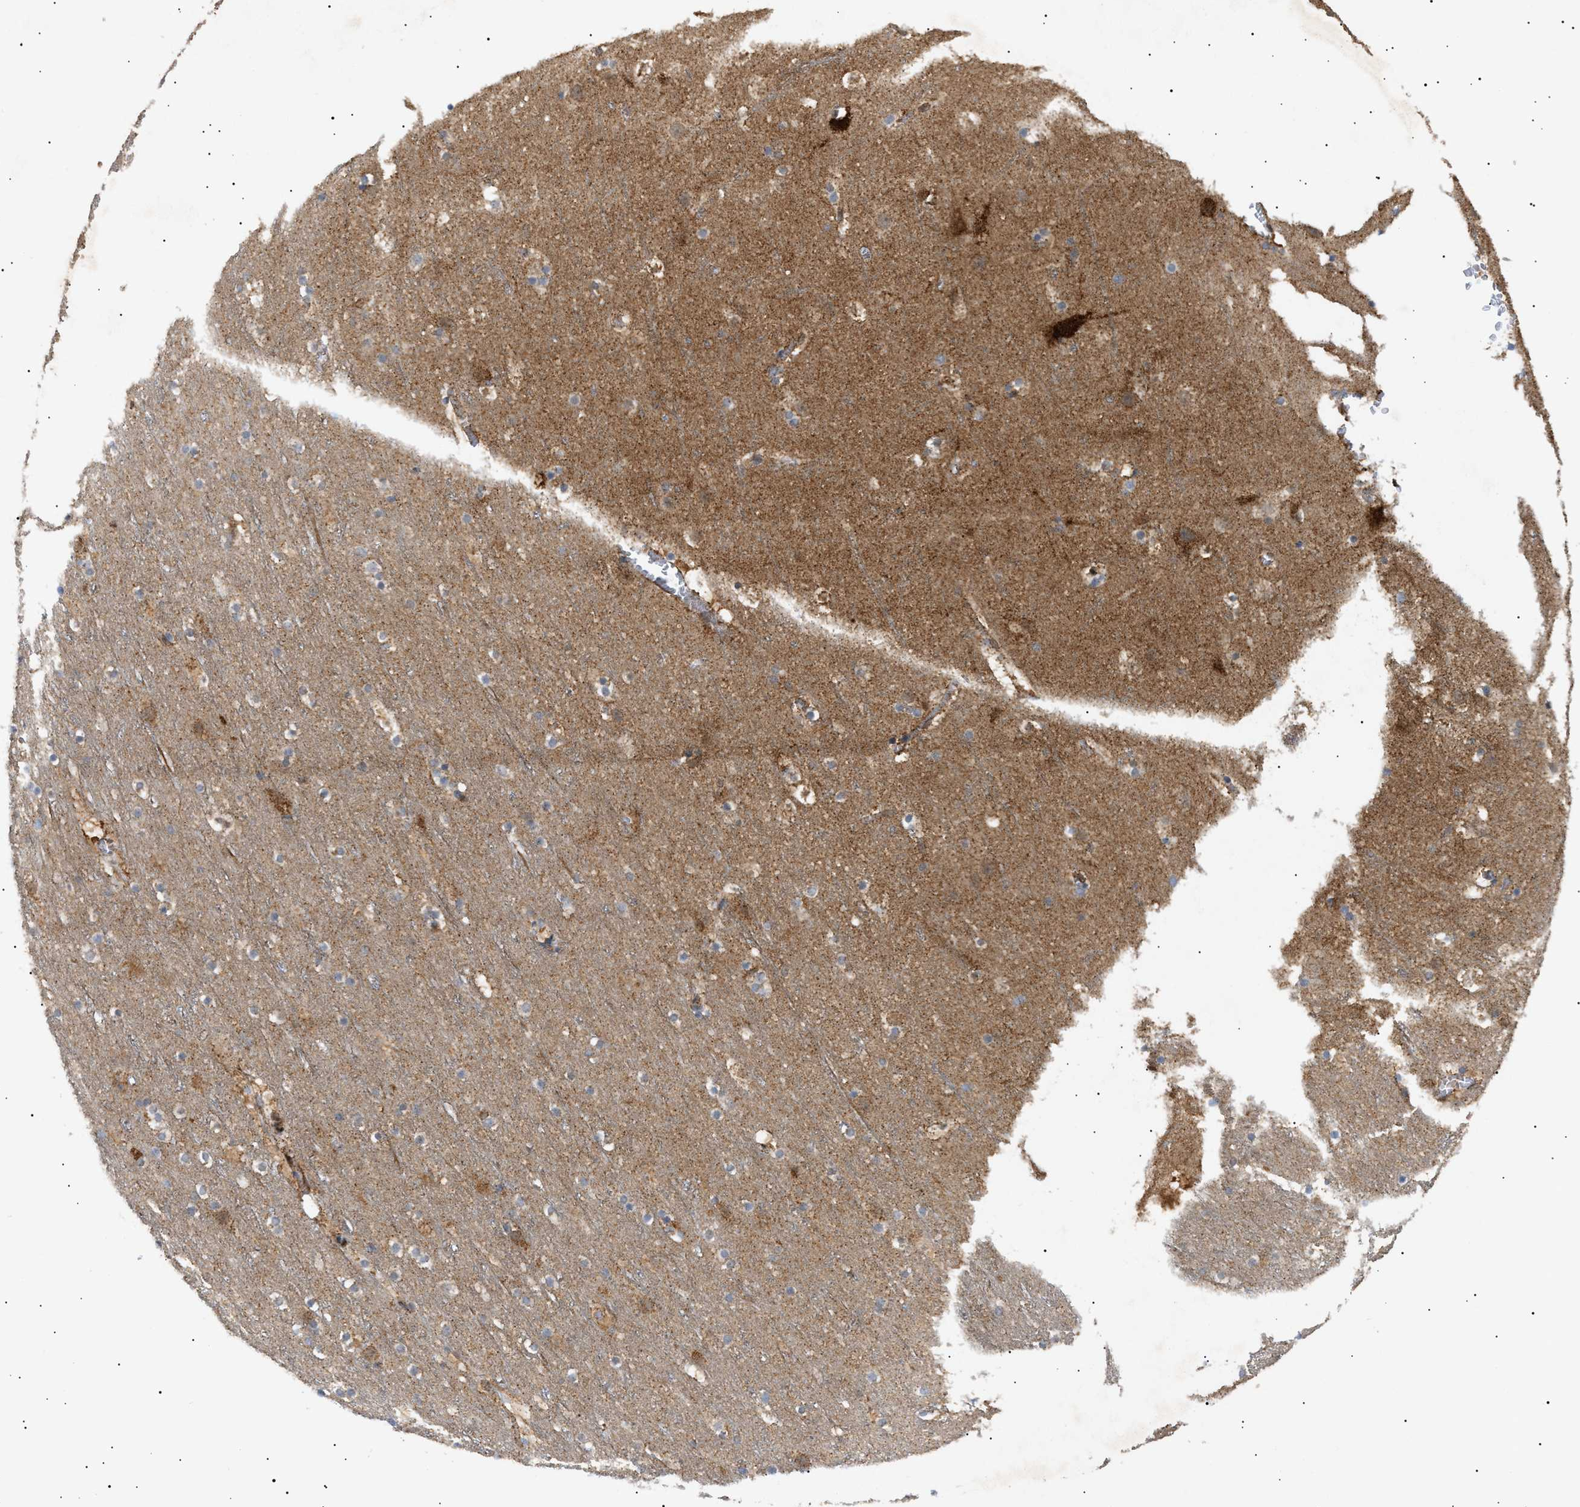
{"staining": {"intensity": "strong", "quantity": ">75%", "location": "cytoplasmic/membranous"}, "tissue": "cerebral cortex", "cell_type": "Endothelial cells", "image_type": "normal", "snomed": [{"axis": "morphology", "description": "Normal tissue, NOS"}, {"axis": "topography", "description": "Cerebral cortex"}], "caption": "Immunohistochemical staining of unremarkable human cerebral cortex reveals >75% levels of strong cytoplasmic/membranous protein expression in about >75% of endothelial cells.", "gene": "SIRT5", "patient": {"sex": "male", "age": 45}}